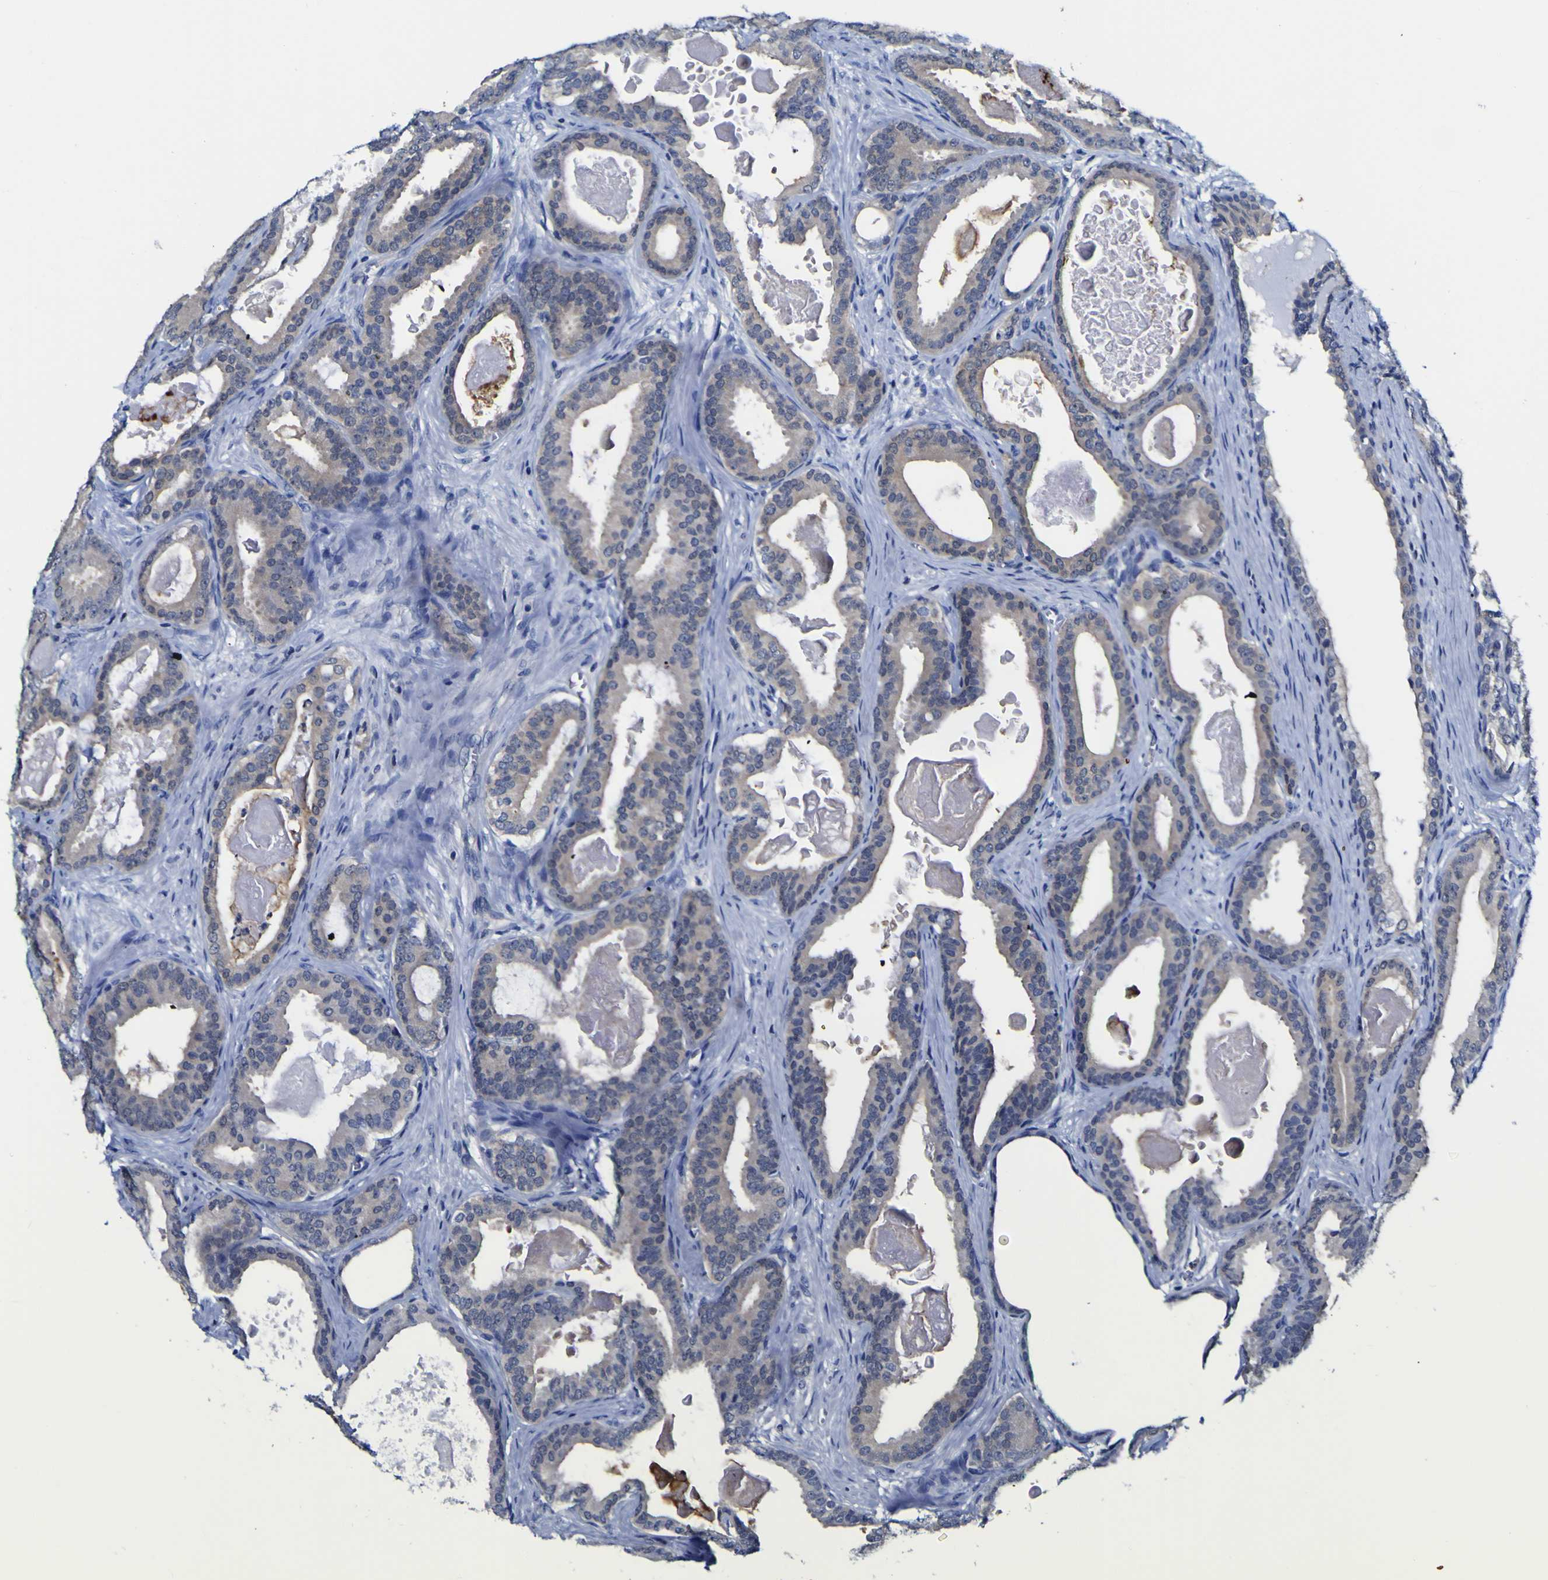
{"staining": {"intensity": "negative", "quantity": "none", "location": "none"}, "tissue": "prostate cancer", "cell_type": "Tumor cells", "image_type": "cancer", "snomed": [{"axis": "morphology", "description": "Adenocarcinoma, High grade"}, {"axis": "topography", "description": "Prostate"}], "caption": "This histopathology image is of prostate cancer (adenocarcinoma (high-grade)) stained with immunohistochemistry to label a protein in brown with the nuclei are counter-stained blue. There is no positivity in tumor cells. The staining is performed using DAB (3,3'-diaminobenzidine) brown chromogen with nuclei counter-stained in using hematoxylin.", "gene": "CASP6", "patient": {"sex": "male", "age": 60}}